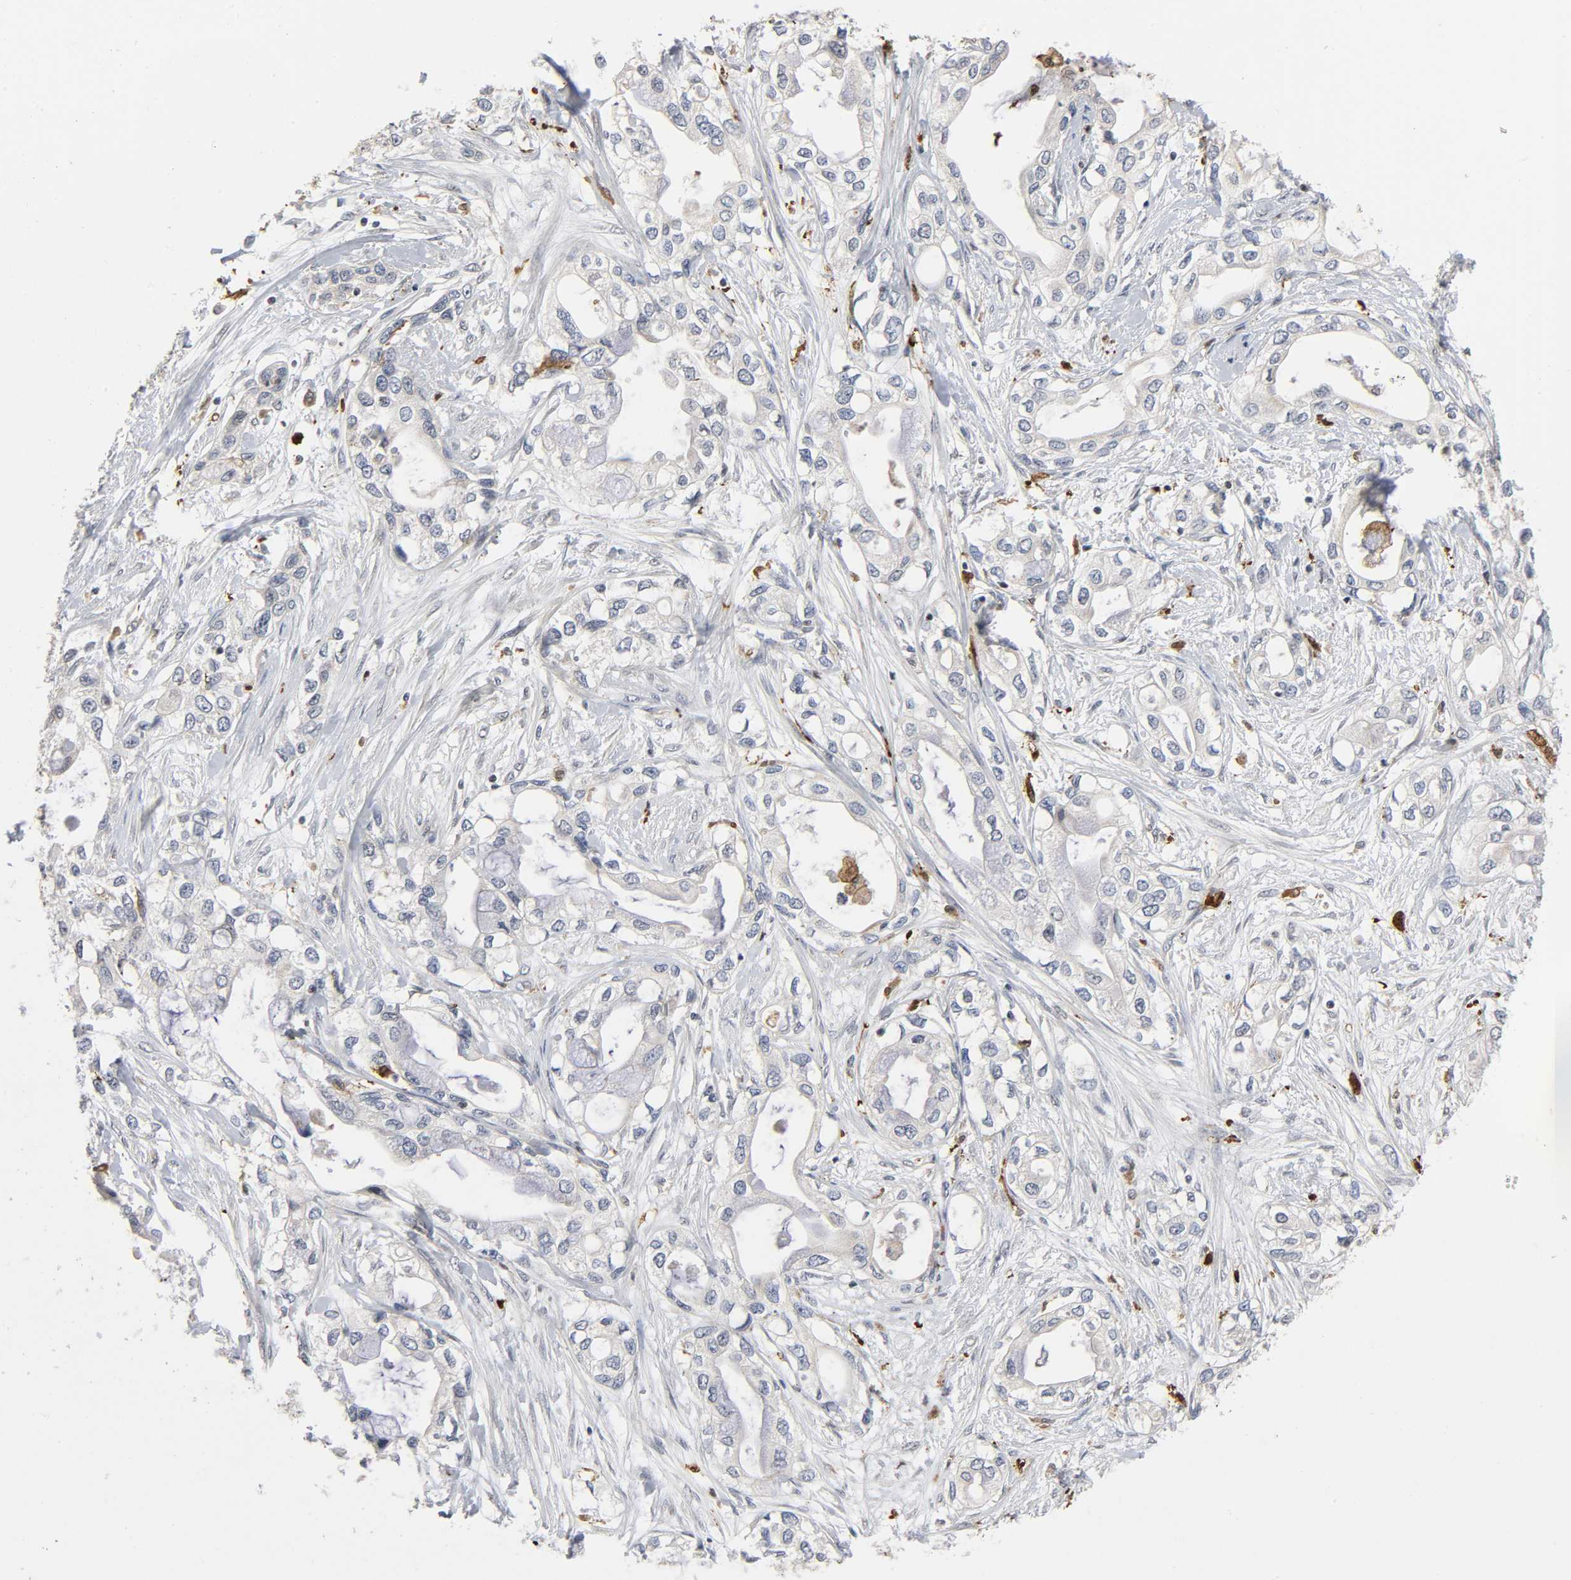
{"staining": {"intensity": "negative", "quantity": "none", "location": "none"}, "tissue": "pancreatic cancer", "cell_type": "Tumor cells", "image_type": "cancer", "snomed": [{"axis": "morphology", "description": "Adenocarcinoma, NOS"}, {"axis": "topography", "description": "Pancreas"}], "caption": "Tumor cells show no significant protein staining in pancreatic cancer (adenocarcinoma).", "gene": "KAT2B", "patient": {"sex": "female", "age": 70}}